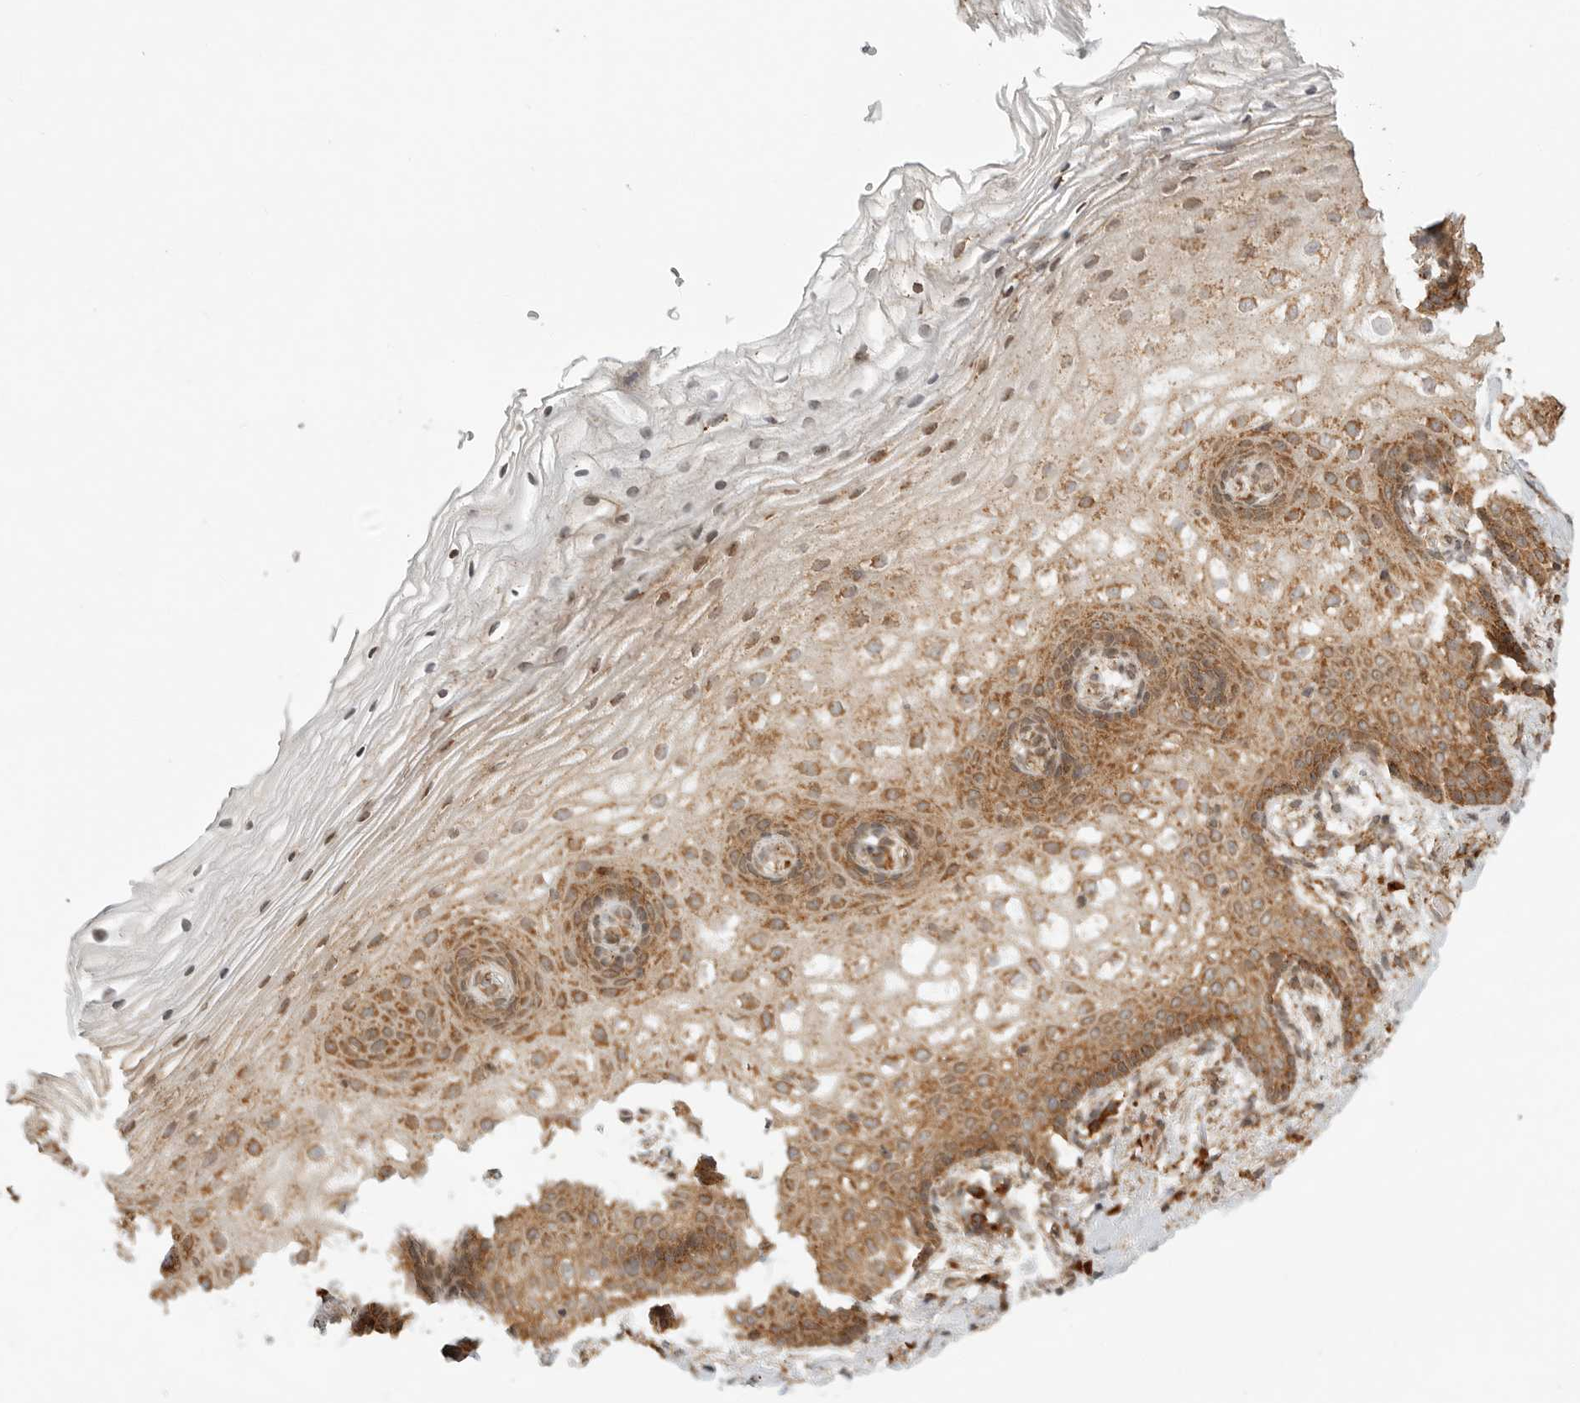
{"staining": {"intensity": "moderate", "quantity": ">75%", "location": "cytoplasmic/membranous"}, "tissue": "vagina", "cell_type": "Squamous epithelial cells", "image_type": "normal", "snomed": [{"axis": "morphology", "description": "Normal tissue, NOS"}, {"axis": "topography", "description": "Vagina"}], "caption": "An IHC histopathology image of benign tissue is shown. Protein staining in brown shows moderate cytoplasmic/membranous positivity in vagina within squamous epithelial cells. The protein is stained brown, and the nuclei are stained in blue (DAB (3,3'-diaminobenzidine) IHC with brightfield microscopy, high magnification).", "gene": "IDUA", "patient": {"sex": "female", "age": 60}}